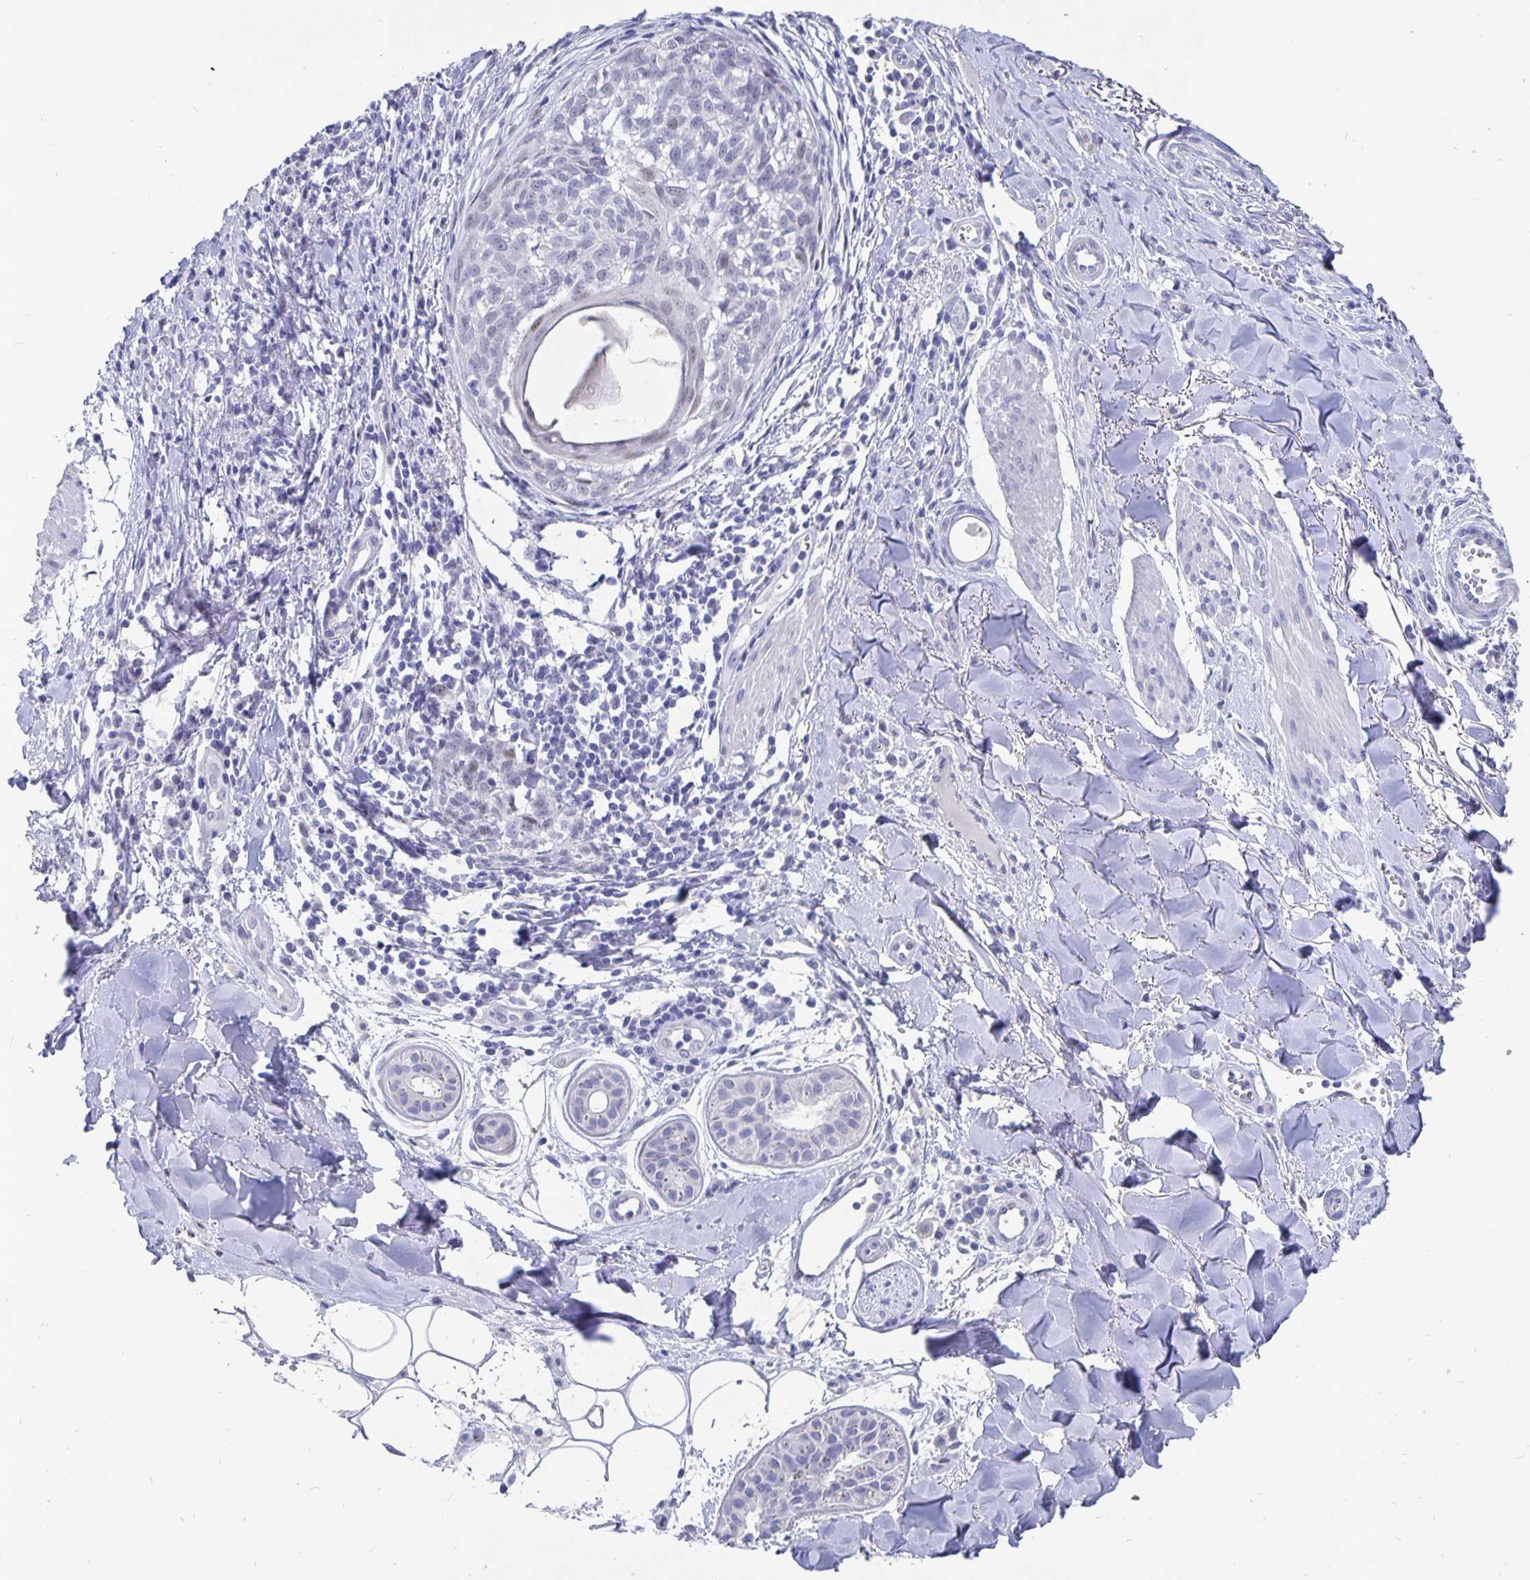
{"staining": {"intensity": "negative", "quantity": "none", "location": "none"}, "tissue": "melanoma", "cell_type": "Tumor cells", "image_type": "cancer", "snomed": [{"axis": "morphology", "description": "Malignant melanoma, NOS"}, {"axis": "topography", "description": "Skin"}], "caption": "Protein analysis of melanoma displays no significant staining in tumor cells.", "gene": "SMOC1", "patient": {"sex": "male", "age": 48}}